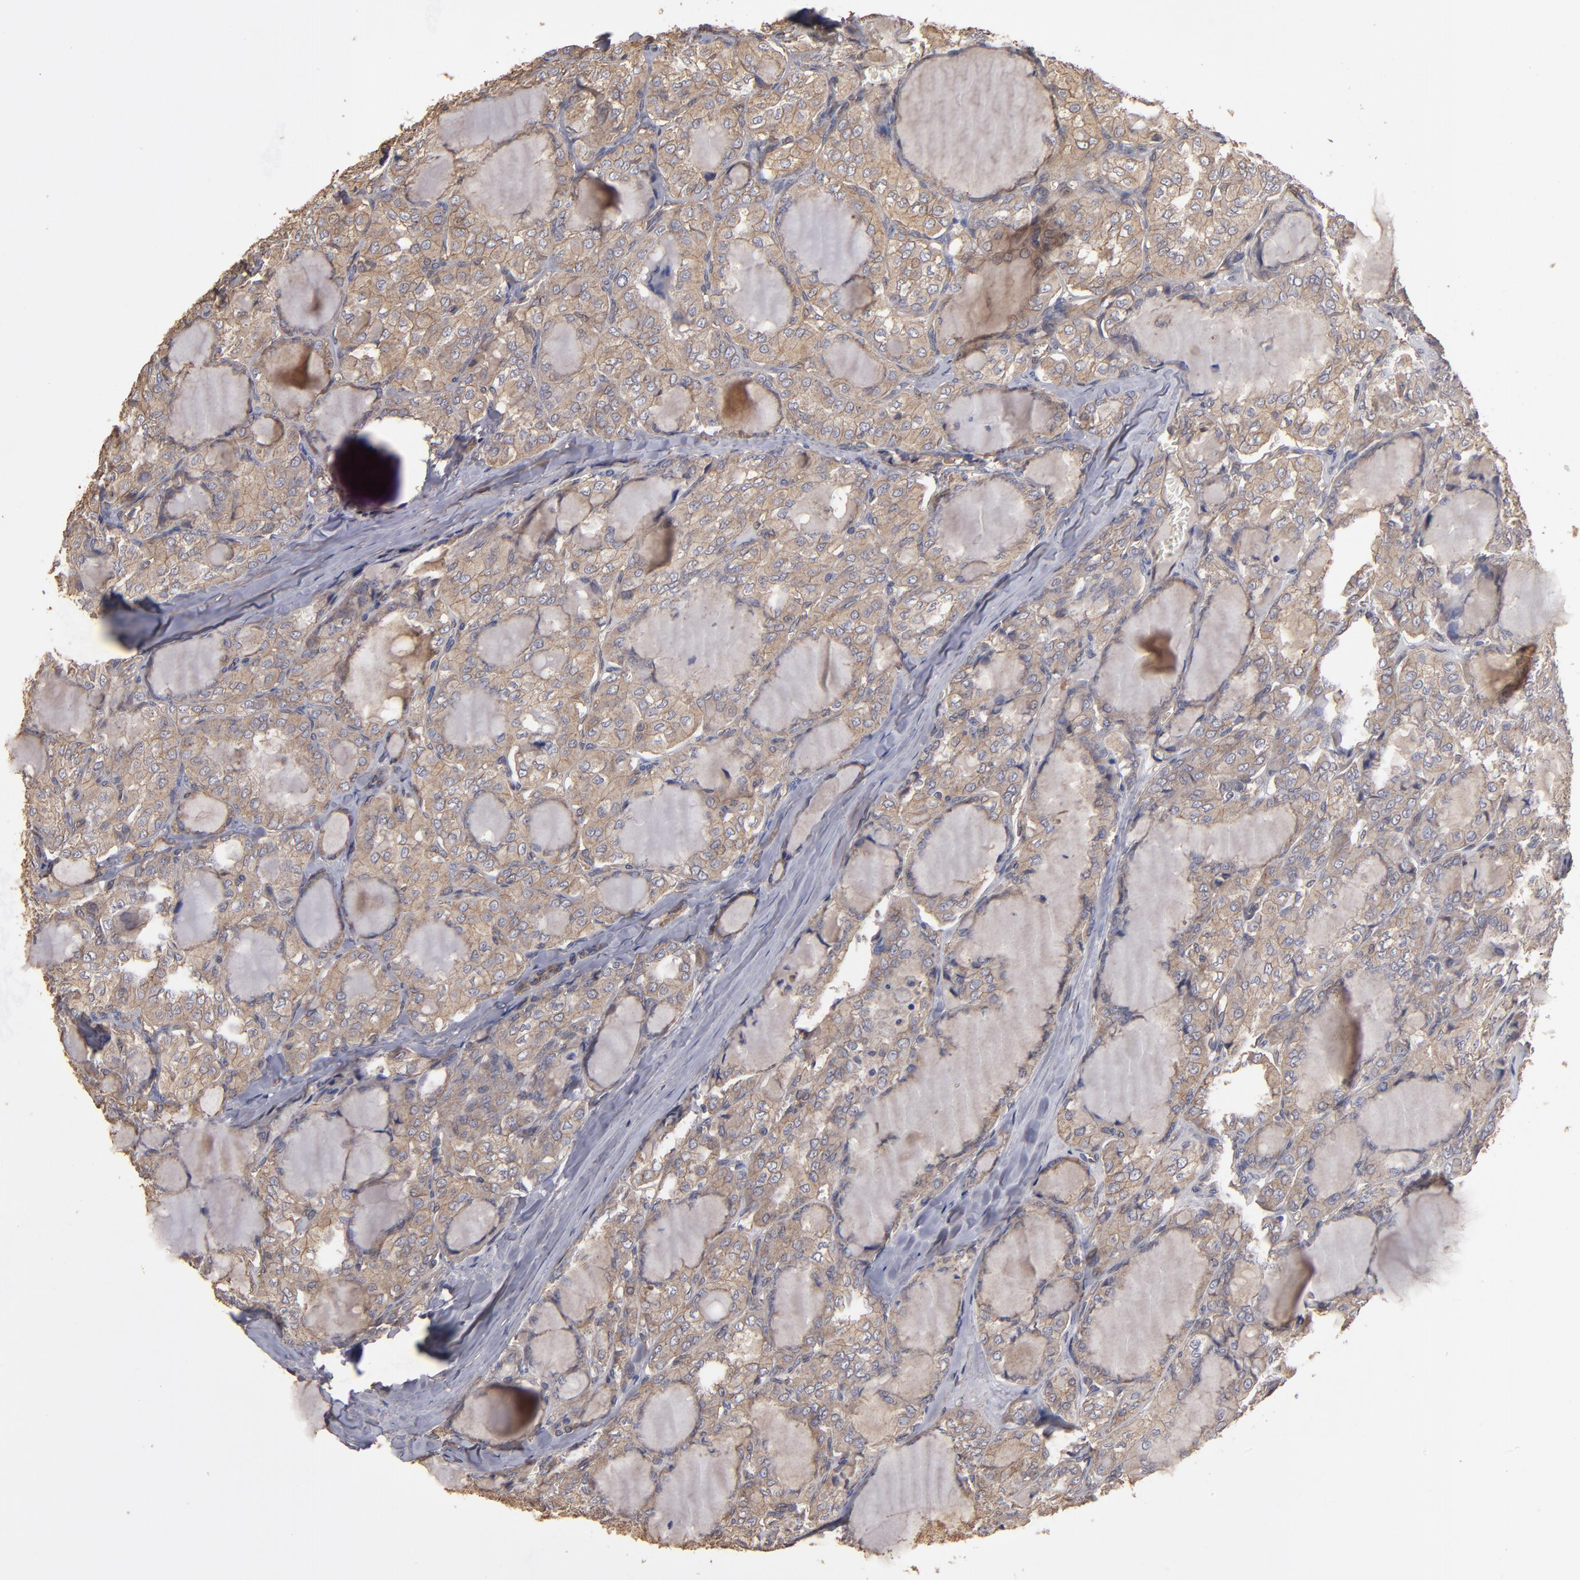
{"staining": {"intensity": "weak", "quantity": ">75%", "location": "cytoplasmic/membranous"}, "tissue": "thyroid cancer", "cell_type": "Tumor cells", "image_type": "cancer", "snomed": [{"axis": "morphology", "description": "Papillary adenocarcinoma, NOS"}, {"axis": "topography", "description": "Thyroid gland"}], "caption": "A brown stain shows weak cytoplasmic/membranous positivity of a protein in human thyroid cancer tumor cells.", "gene": "DMD", "patient": {"sex": "male", "age": 20}}